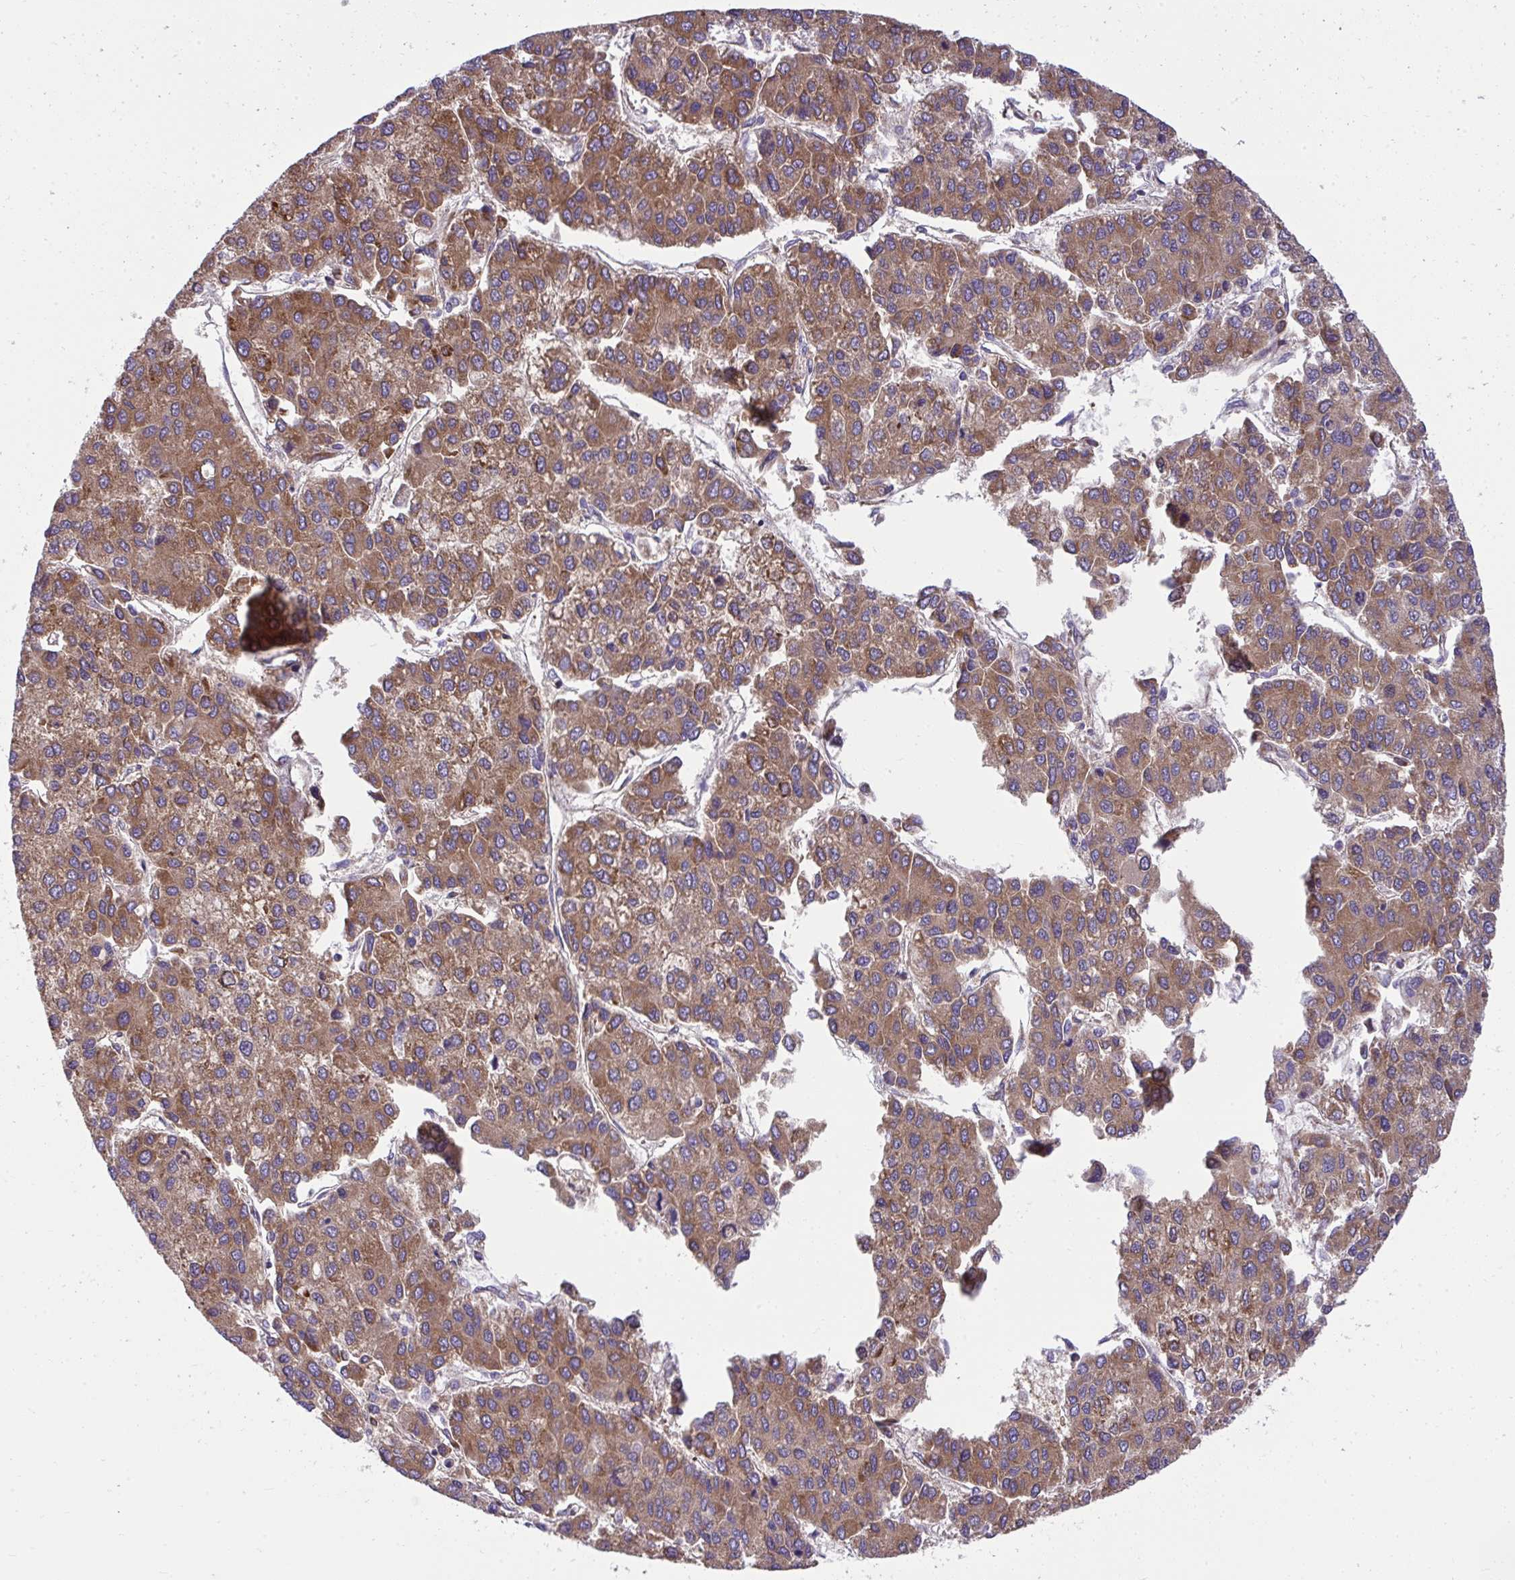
{"staining": {"intensity": "moderate", "quantity": ">75%", "location": "cytoplasmic/membranous"}, "tissue": "liver cancer", "cell_type": "Tumor cells", "image_type": "cancer", "snomed": [{"axis": "morphology", "description": "Carcinoma, Hepatocellular, NOS"}, {"axis": "topography", "description": "Liver"}], "caption": "Immunohistochemical staining of liver cancer displays moderate cytoplasmic/membranous protein expression in approximately >75% of tumor cells.", "gene": "NMNAT3", "patient": {"sex": "female", "age": 66}}